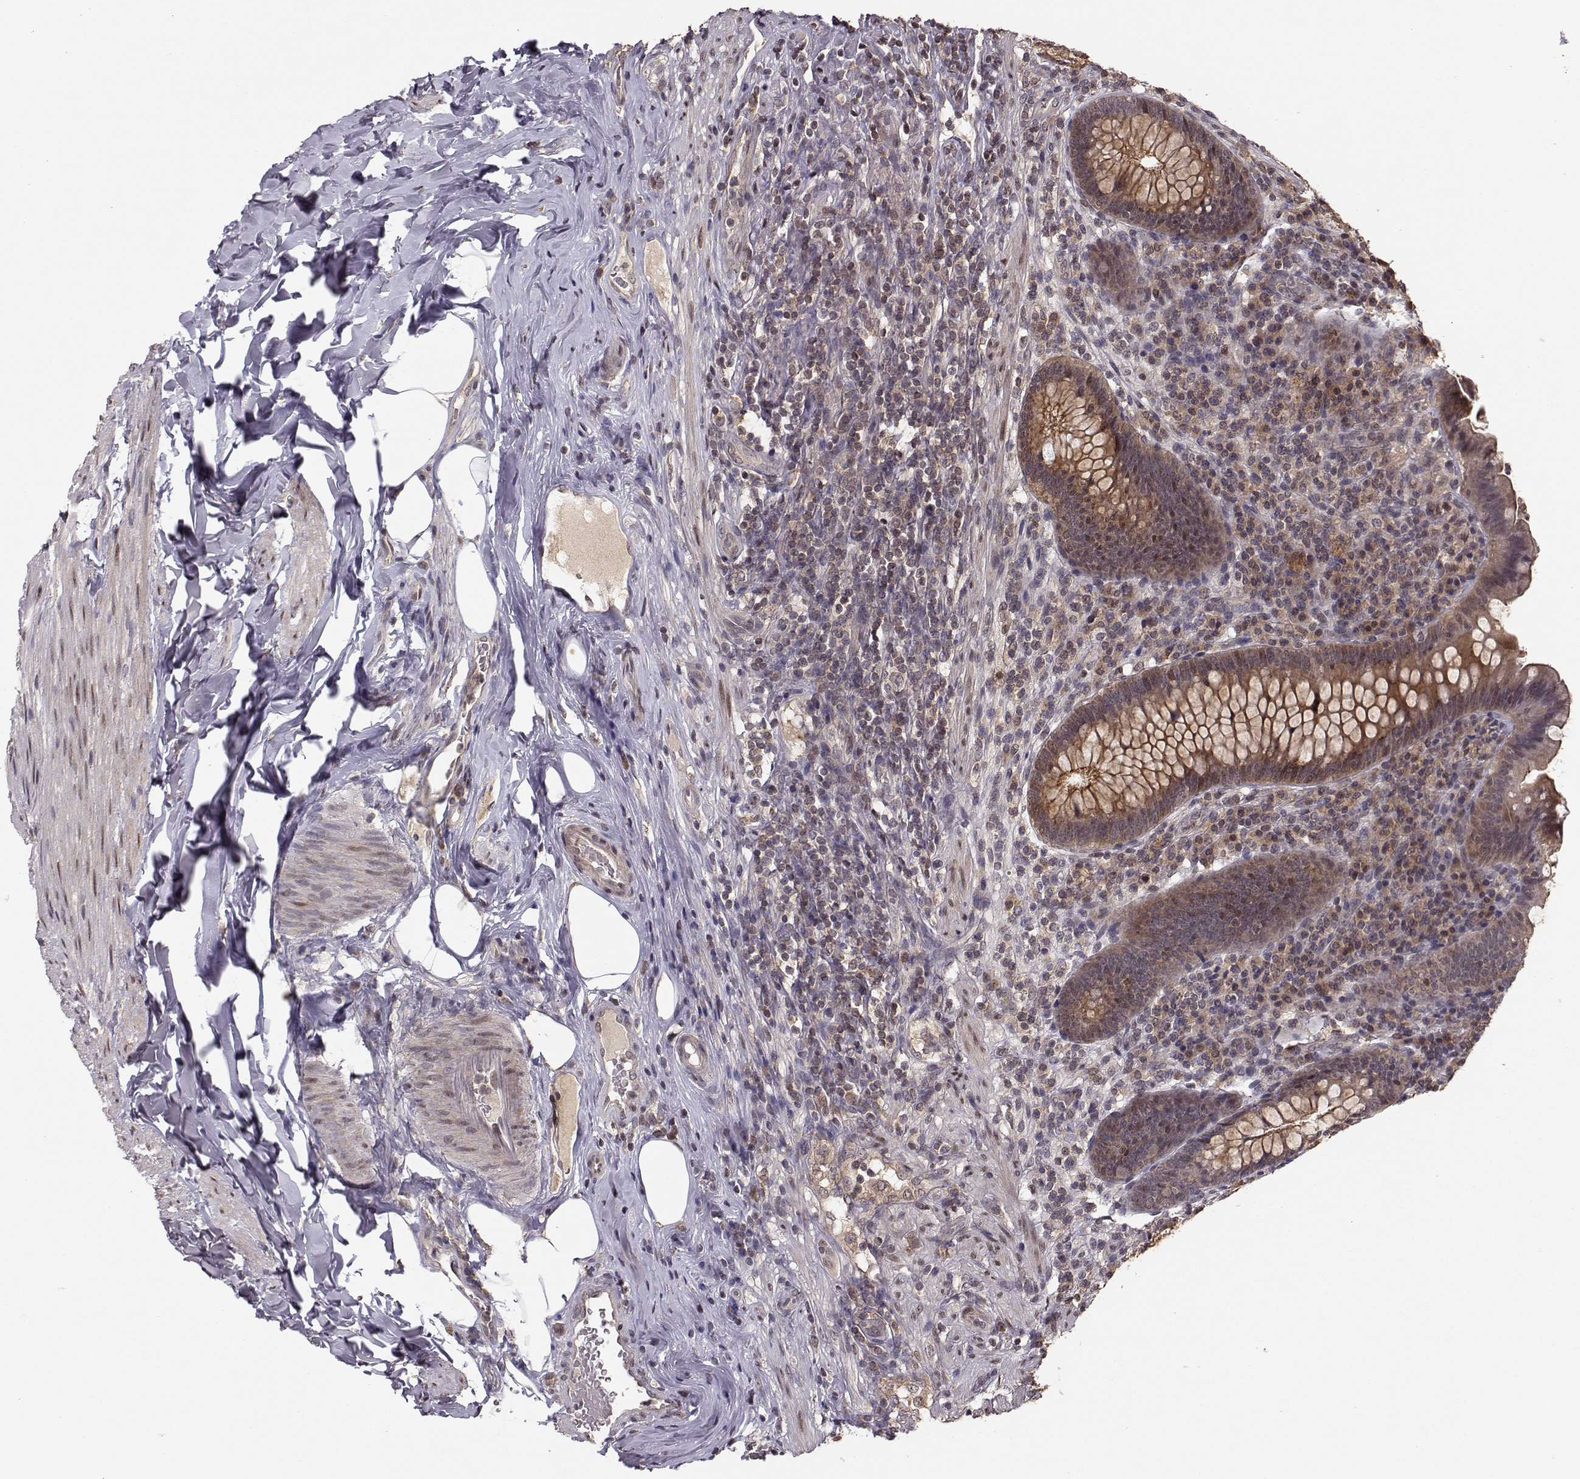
{"staining": {"intensity": "strong", "quantity": "25%-75%", "location": "cytoplasmic/membranous"}, "tissue": "appendix", "cell_type": "Glandular cells", "image_type": "normal", "snomed": [{"axis": "morphology", "description": "Normal tissue, NOS"}, {"axis": "topography", "description": "Appendix"}], "caption": "Strong cytoplasmic/membranous positivity for a protein is seen in approximately 25%-75% of glandular cells of benign appendix using immunohistochemistry (IHC).", "gene": "PLEKHG3", "patient": {"sex": "male", "age": 47}}